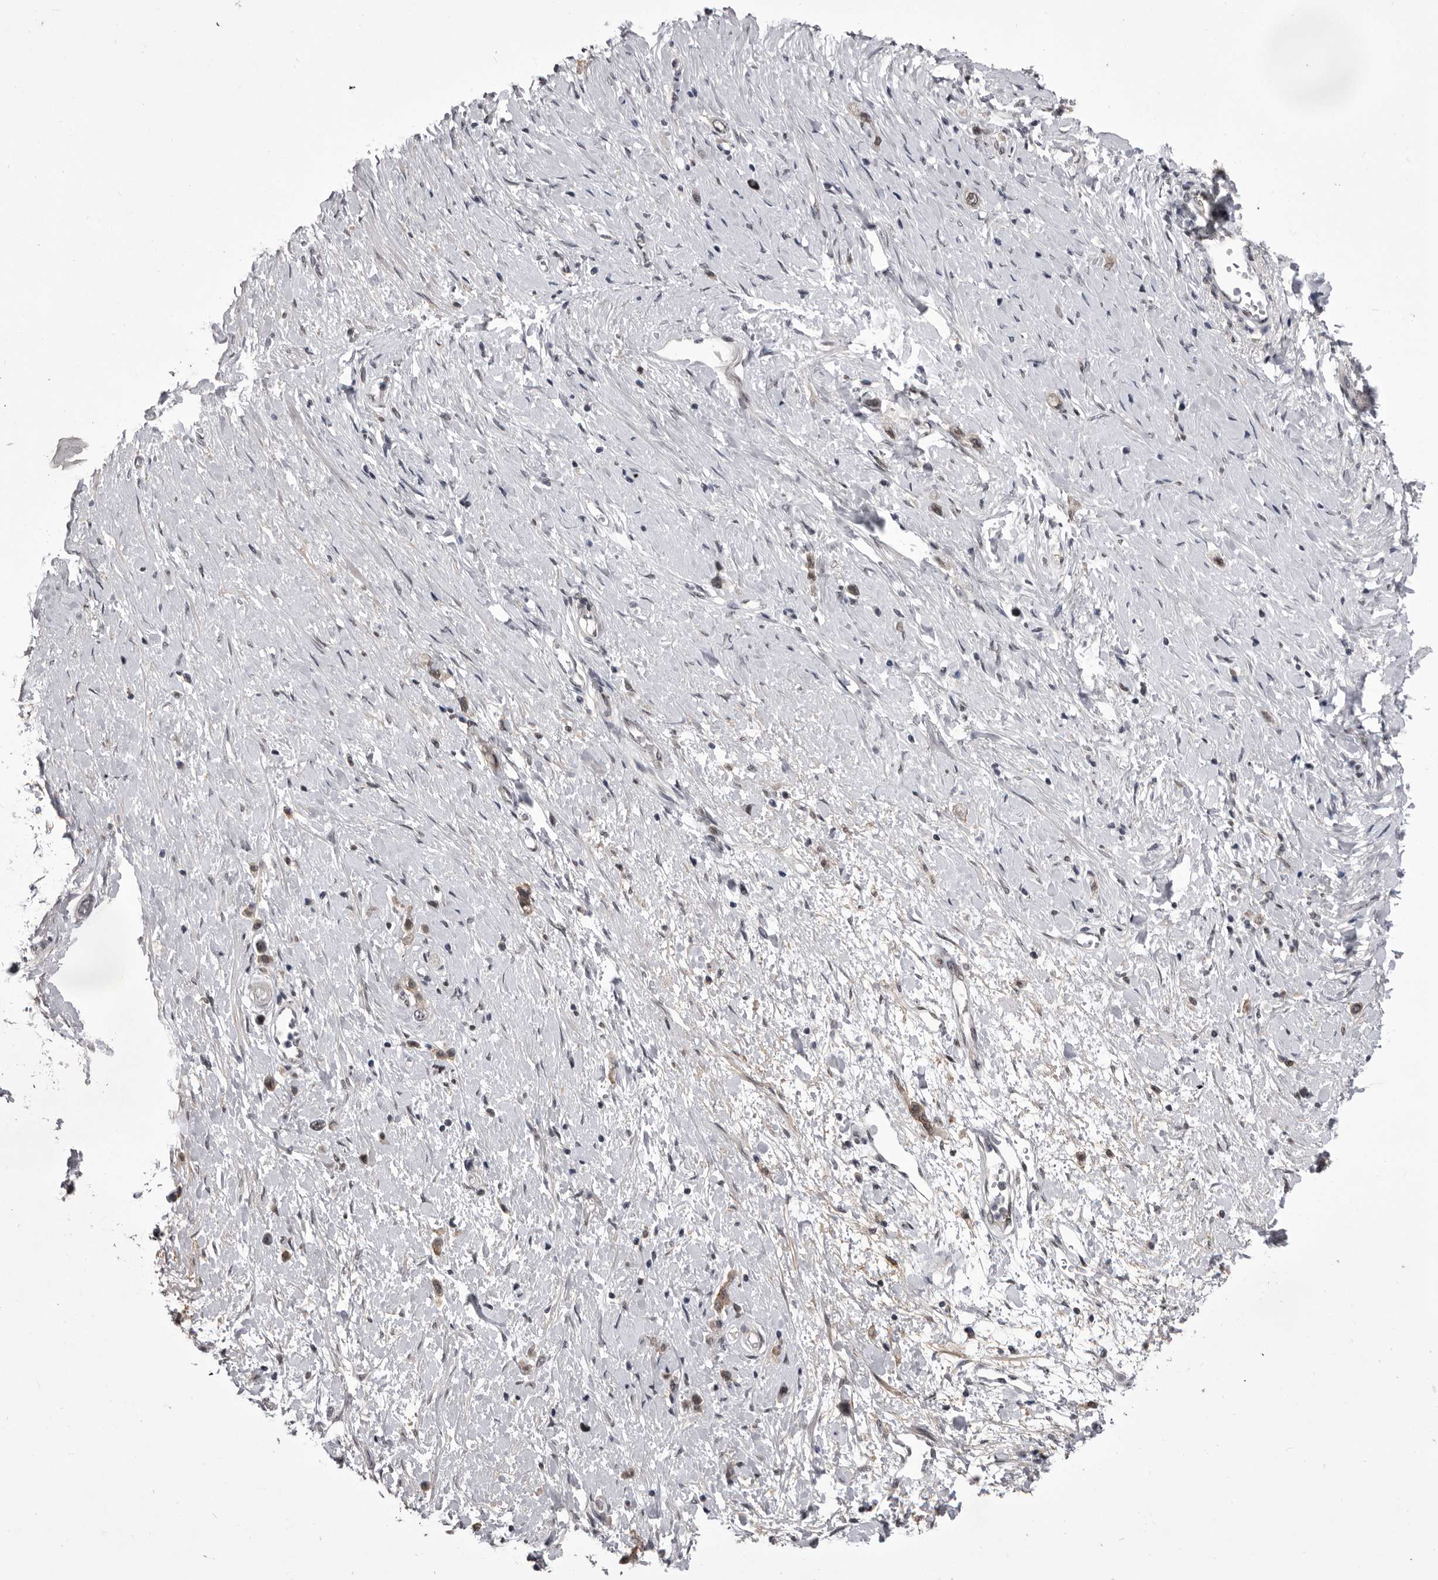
{"staining": {"intensity": "weak", "quantity": "<25%", "location": "cytoplasmic/membranous"}, "tissue": "stomach cancer", "cell_type": "Tumor cells", "image_type": "cancer", "snomed": [{"axis": "morphology", "description": "Adenocarcinoma, NOS"}, {"axis": "topography", "description": "Stomach"}], "caption": "Protein analysis of stomach cancer (adenocarcinoma) demonstrates no significant staining in tumor cells.", "gene": "PRPF3", "patient": {"sex": "female", "age": 65}}